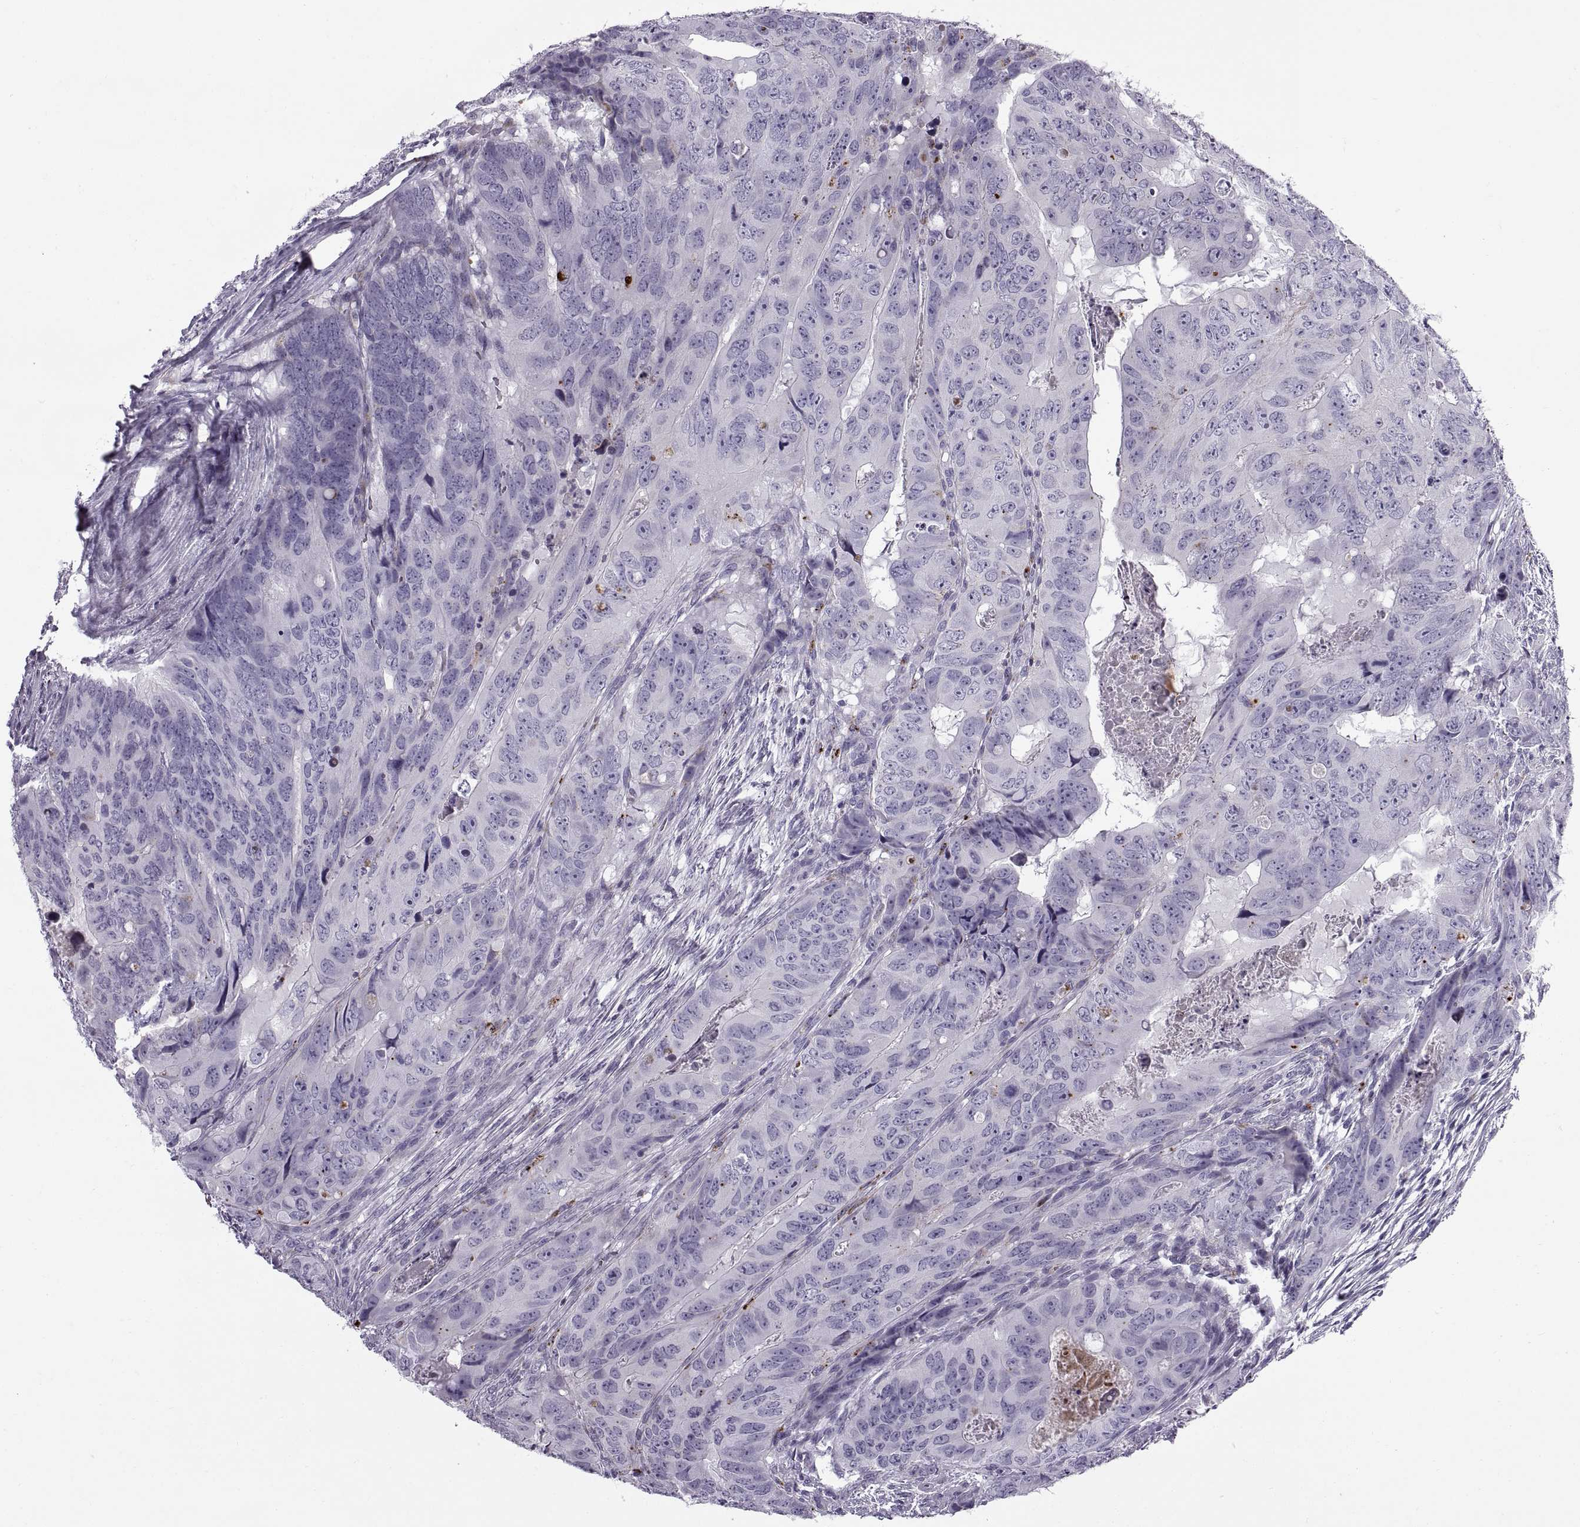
{"staining": {"intensity": "negative", "quantity": "none", "location": "none"}, "tissue": "colorectal cancer", "cell_type": "Tumor cells", "image_type": "cancer", "snomed": [{"axis": "morphology", "description": "Adenocarcinoma, NOS"}, {"axis": "topography", "description": "Colon"}], "caption": "Tumor cells show no significant staining in colorectal cancer (adenocarcinoma). Nuclei are stained in blue.", "gene": "CALCR", "patient": {"sex": "male", "age": 79}}